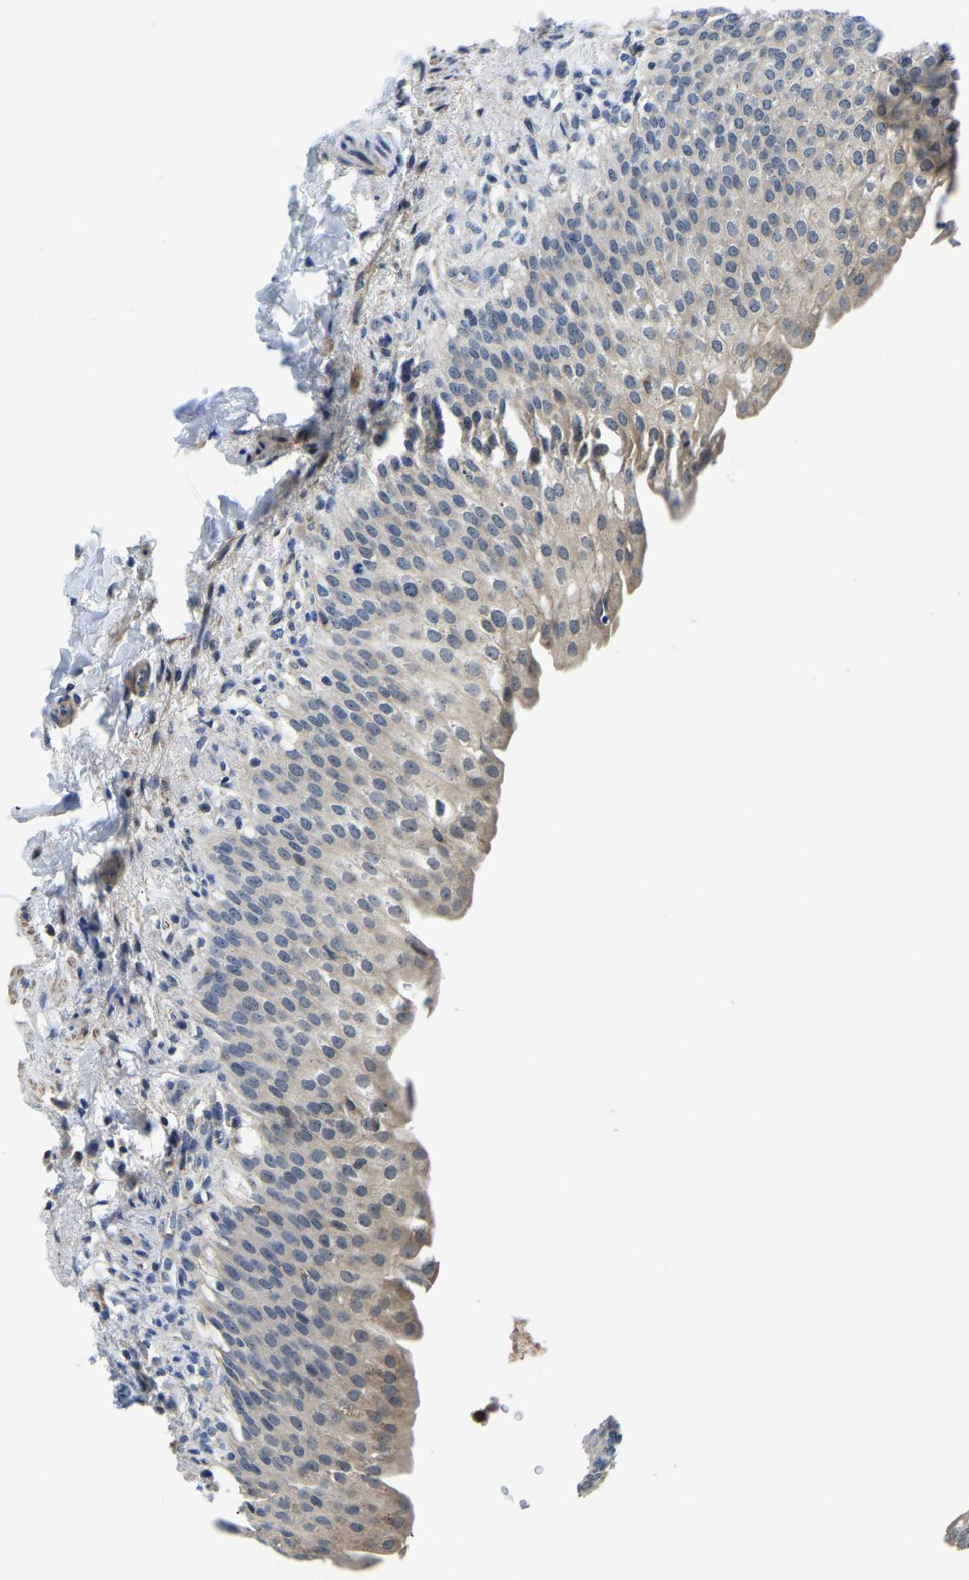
{"staining": {"intensity": "weak", "quantity": "<25%", "location": "cytoplasmic/membranous"}, "tissue": "urinary bladder", "cell_type": "Urothelial cells", "image_type": "normal", "snomed": [{"axis": "morphology", "description": "Normal tissue, NOS"}, {"axis": "topography", "description": "Urinary bladder"}], "caption": "This micrograph is of normal urinary bladder stained with immunohistochemistry (IHC) to label a protein in brown with the nuclei are counter-stained blue. There is no staining in urothelial cells. (Immunohistochemistry, brightfield microscopy, high magnification).", "gene": "LIAS", "patient": {"sex": "female", "age": 60}}